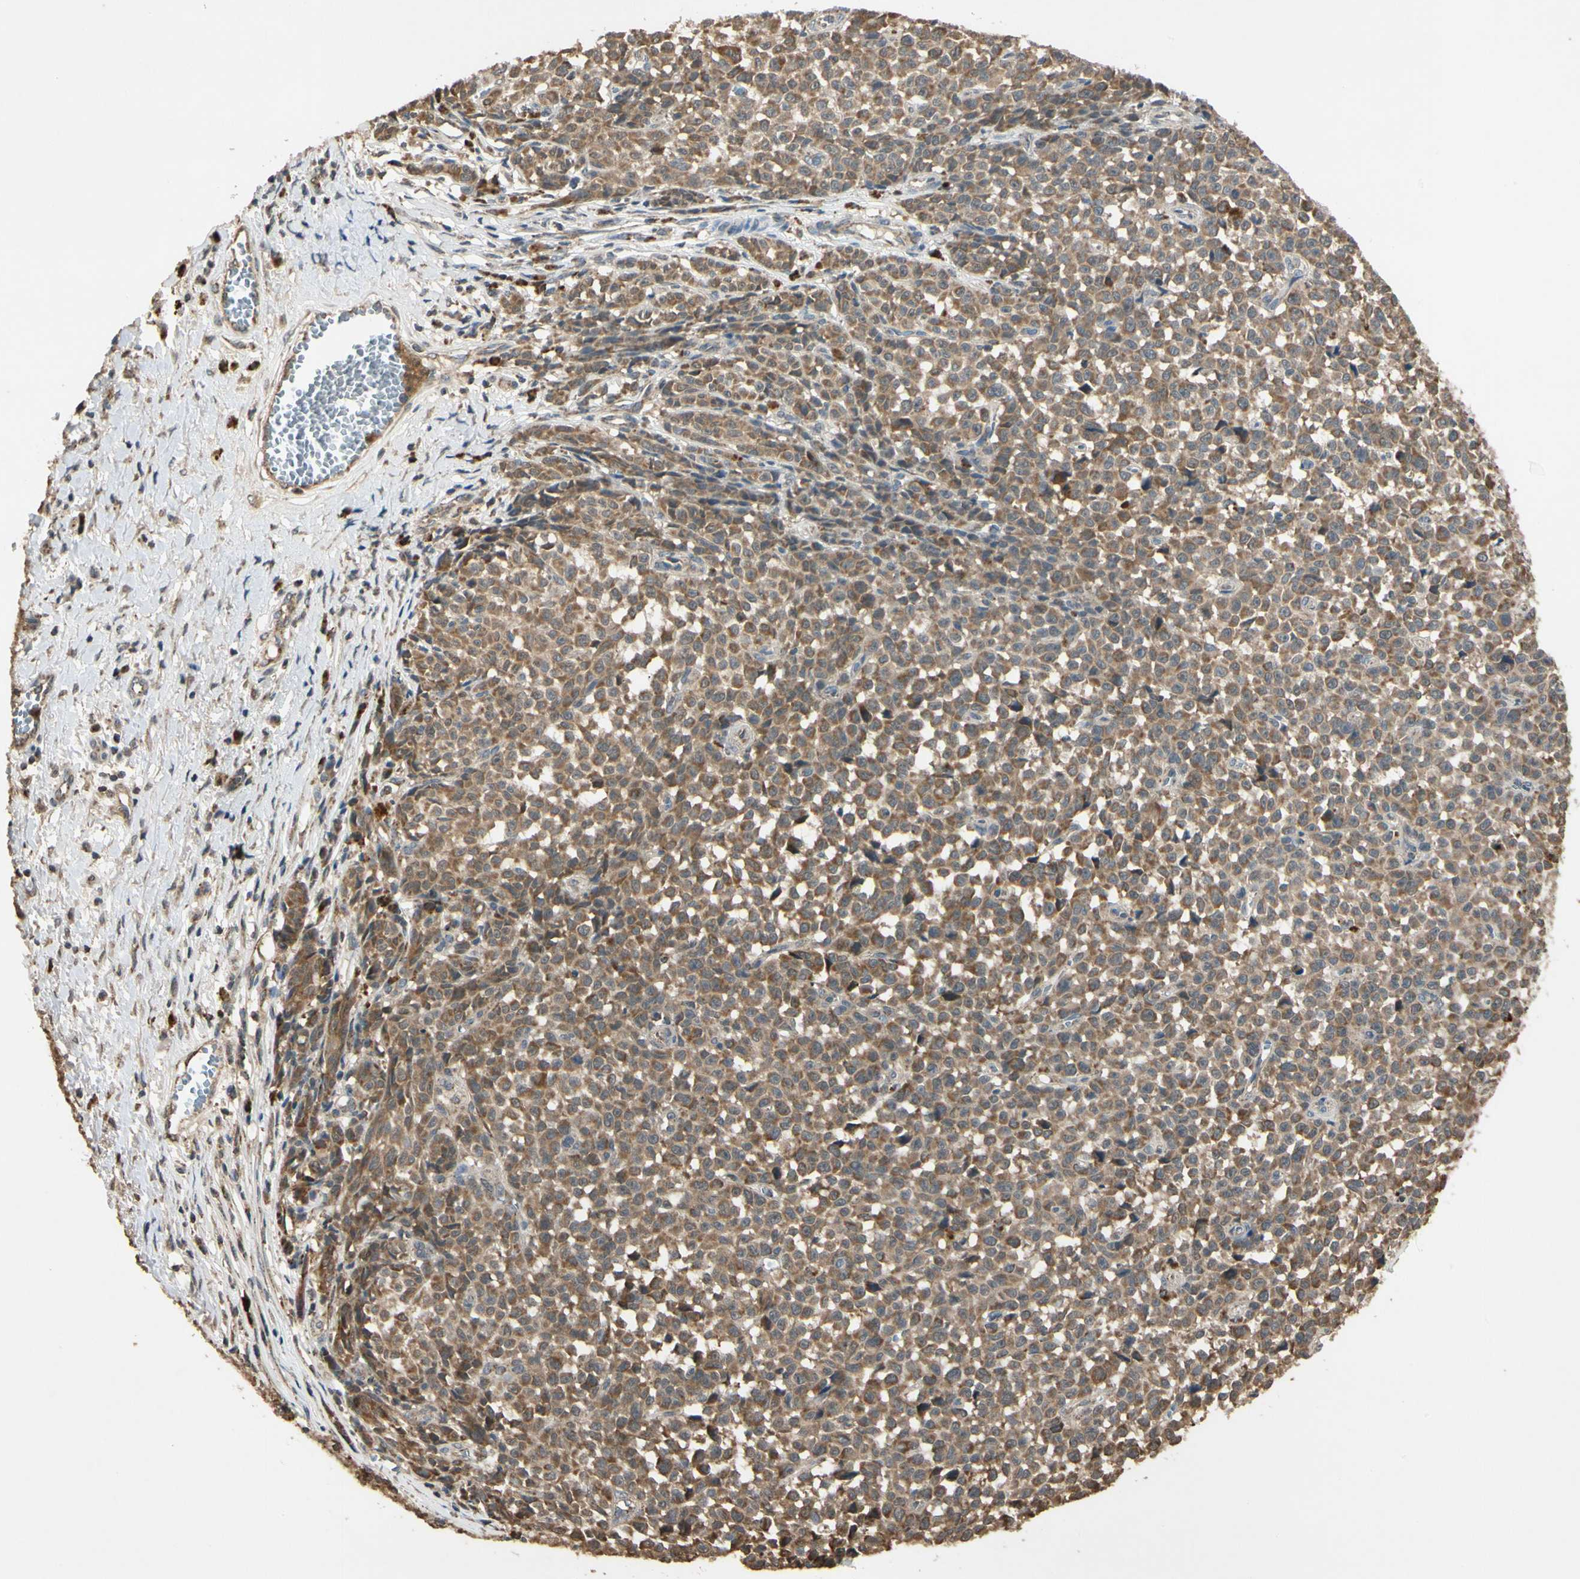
{"staining": {"intensity": "moderate", "quantity": ">75%", "location": "cytoplasmic/membranous"}, "tissue": "melanoma", "cell_type": "Tumor cells", "image_type": "cancer", "snomed": [{"axis": "morphology", "description": "Malignant melanoma, NOS"}, {"axis": "topography", "description": "Skin"}], "caption": "A histopathology image showing moderate cytoplasmic/membranous positivity in about >75% of tumor cells in malignant melanoma, as visualized by brown immunohistochemical staining.", "gene": "PRDX5", "patient": {"sex": "female", "age": 82}}